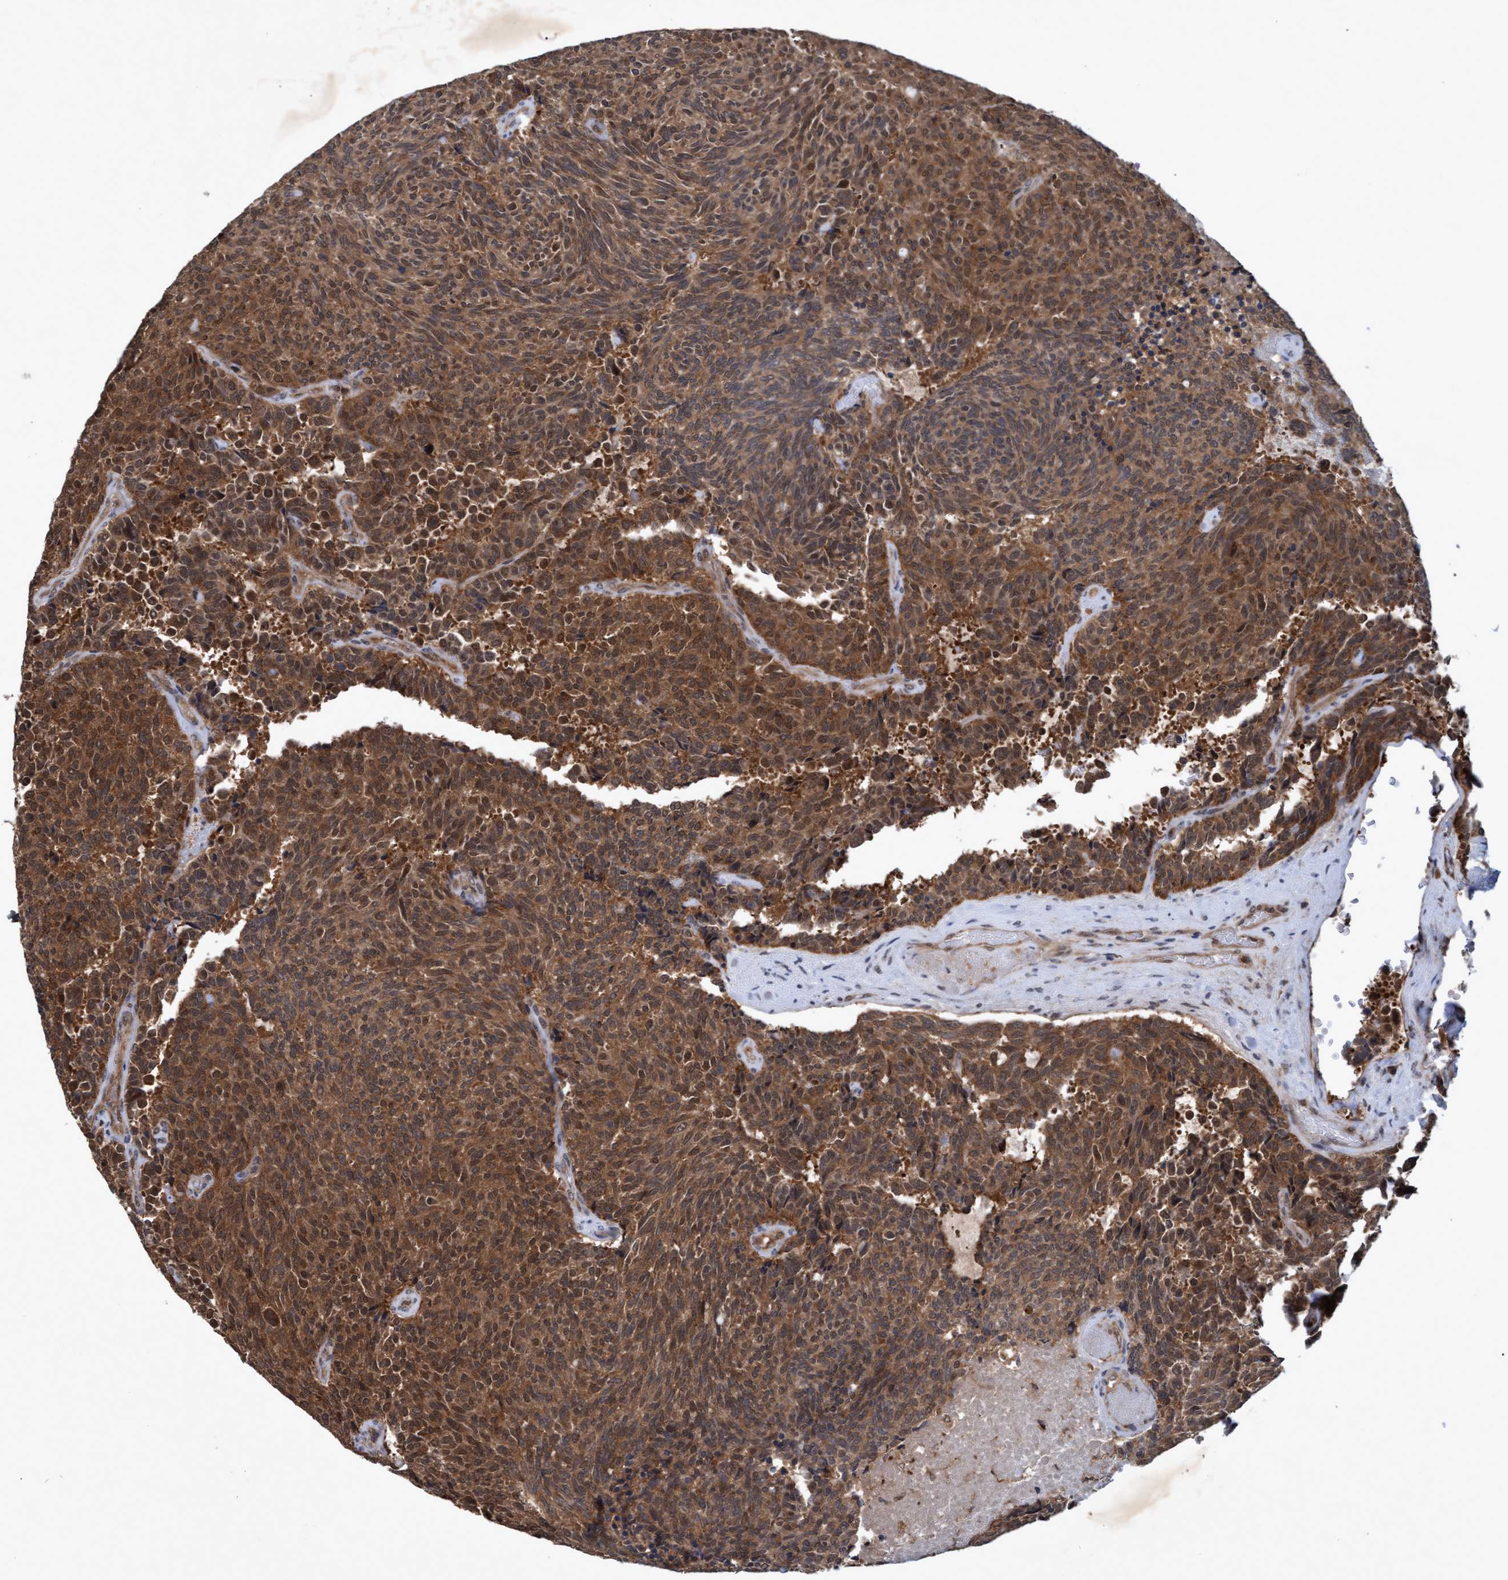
{"staining": {"intensity": "moderate", "quantity": ">75%", "location": "cytoplasmic/membranous,nuclear"}, "tissue": "carcinoid", "cell_type": "Tumor cells", "image_type": "cancer", "snomed": [{"axis": "morphology", "description": "Carcinoid, malignant, NOS"}, {"axis": "topography", "description": "Pancreas"}], "caption": "Protein staining of carcinoid (malignant) tissue demonstrates moderate cytoplasmic/membranous and nuclear positivity in approximately >75% of tumor cells.", "gene": "PSMB6", "patient": {"sex": "female", "age": 54}}